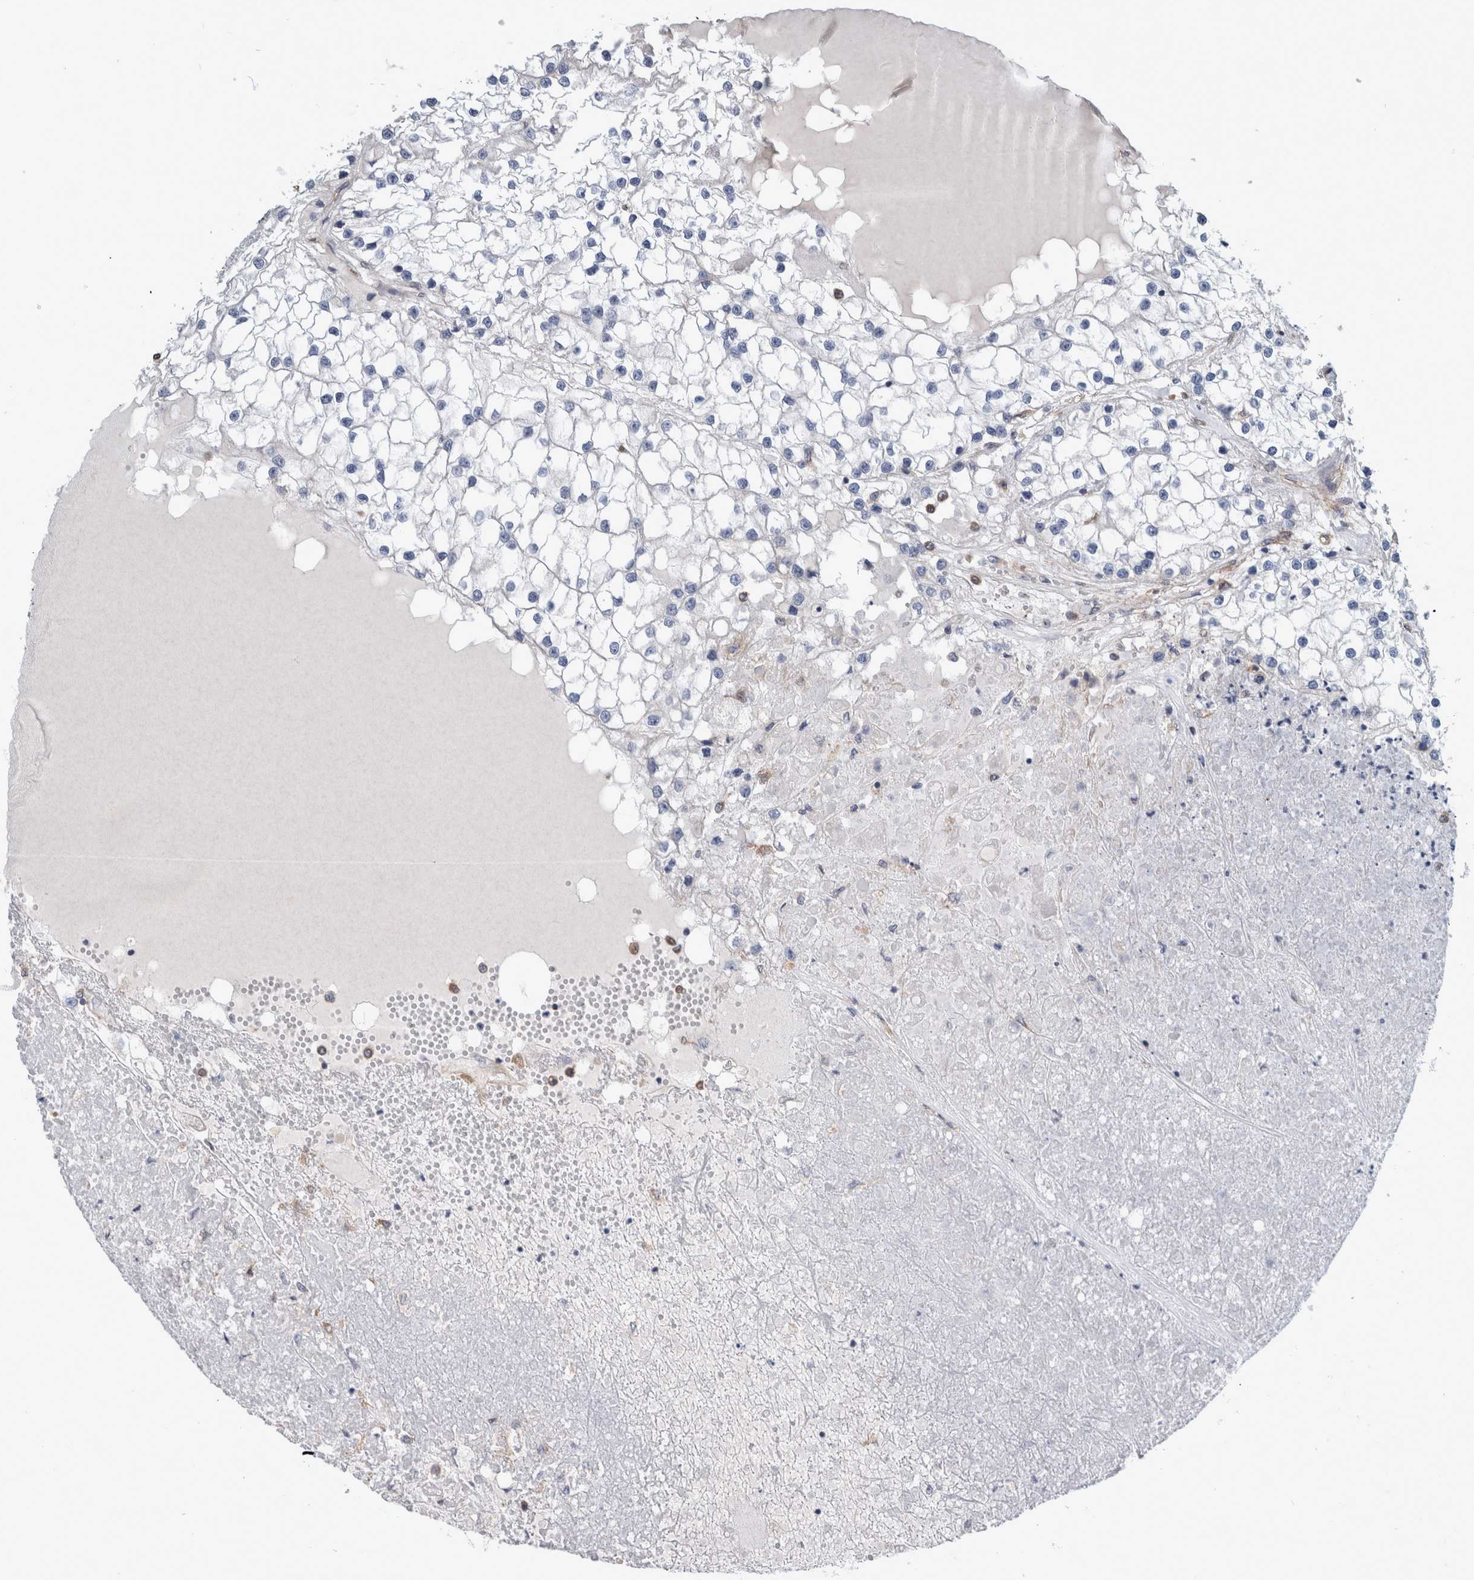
{"staining": {"intensity": "negative", "quantity": "none", "location": "none"}, "tissue": "renal cancer", "cell_type": "Tumor cells", "image_type": "cancer", "snomed": [{"axis": "morphology", "description": "Adenocarcinoma, NOS"}, {"axis": "topography", "description": "Kidney"}], "caption": "An immunohistochemistry (IHC) image of renal cancer (adenocarcinoma) is shown. There is no staining in tumor cells of renal cancer (adenocarcinoma).", "gene": "PLEC", "patient": {"sex": "male", "age": 68}}